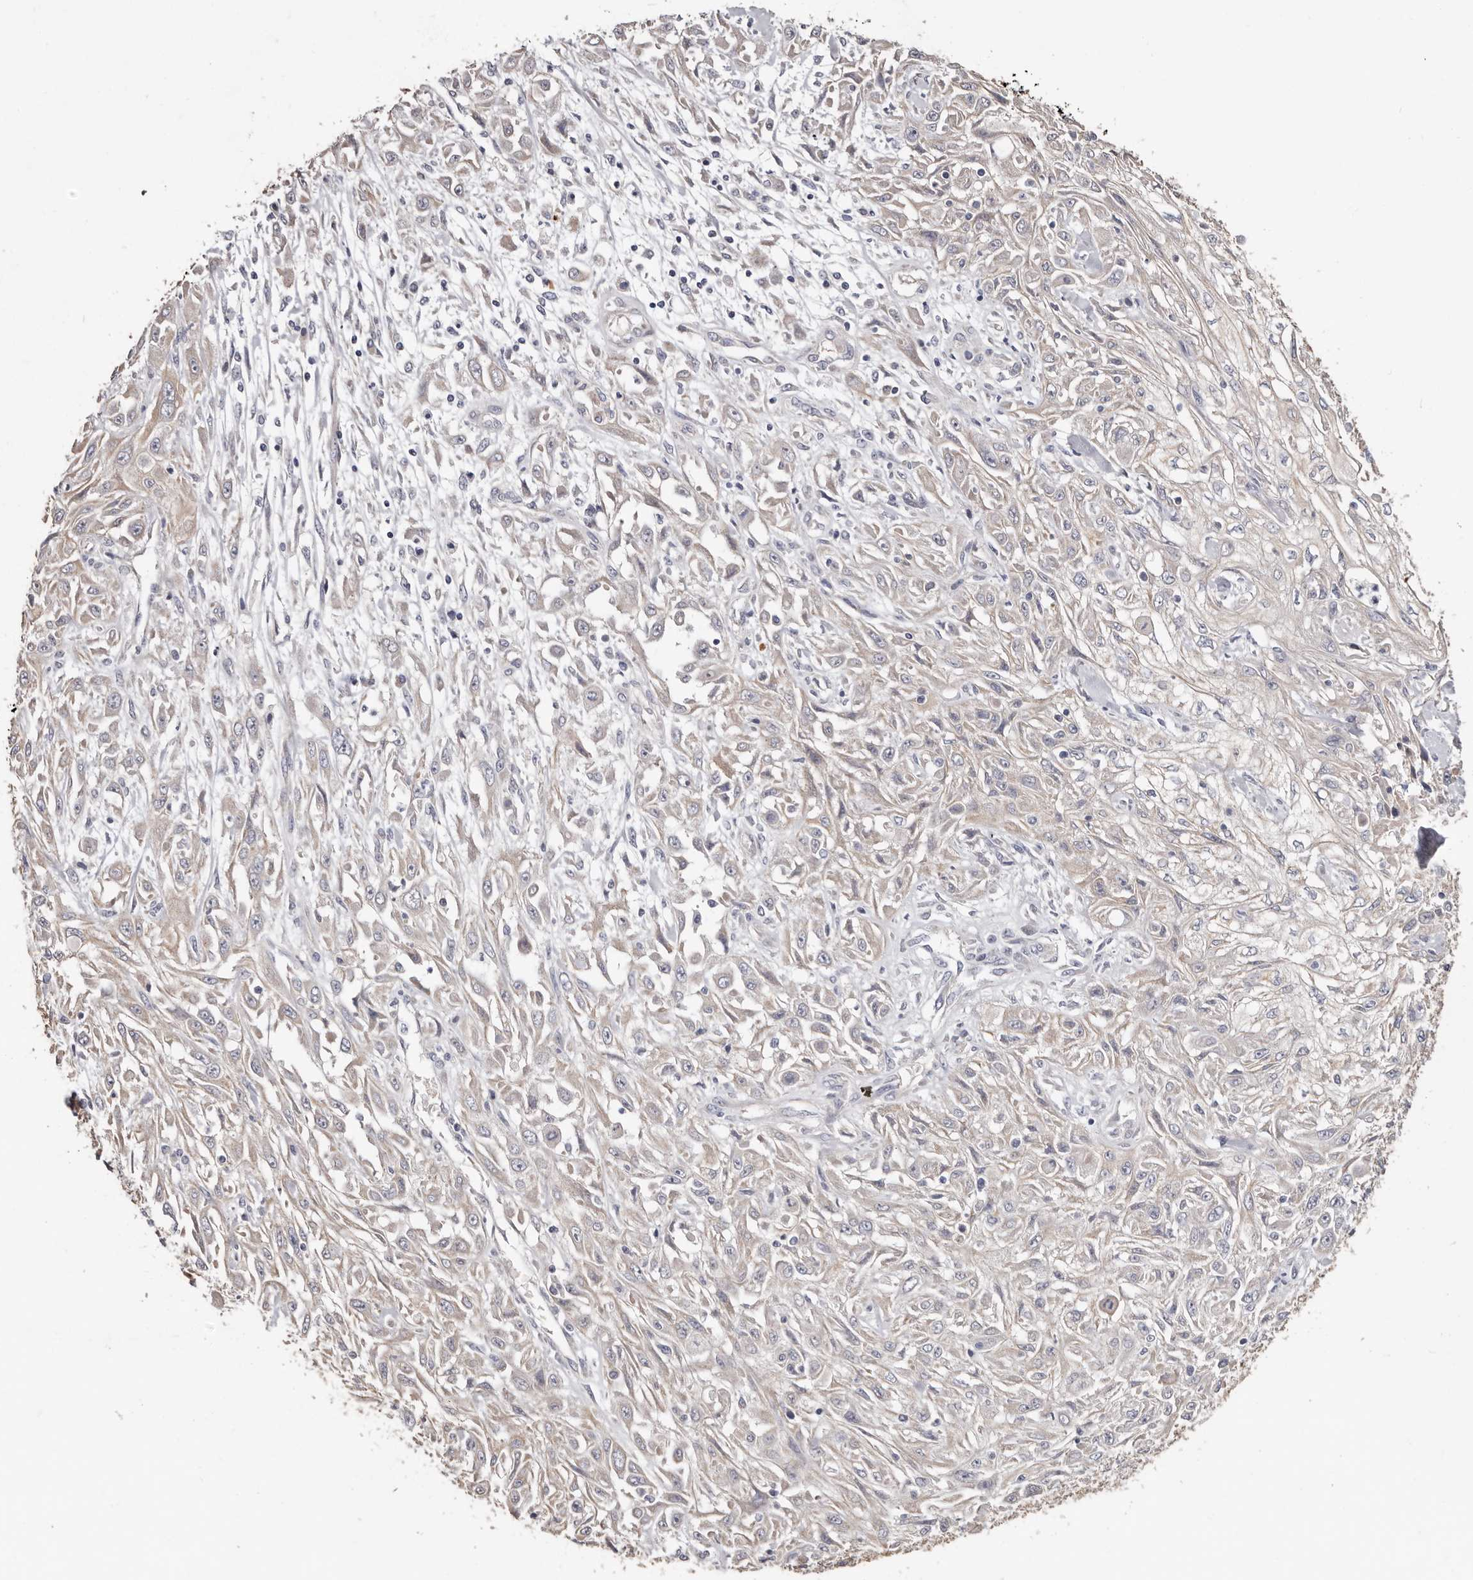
{"staining": {"intensity": "weak", "quantity": "<25%", "location": "cytoplasmic/membranous"}, "tissue": "skin cancer", "cell_type": "Tumor cells", "image_type": "cancer", "snomed": [{"axis": "morphology", "description": "Squamous cell carcinoma, NOS"}, {"axis": "morphology", "description": "Squamous cell carcinoma, metastatic, NOS"}, {"axis": "topography", "description": "Skin"}, {"axis": "topography", "description": "Lymph node"}], "caption": "Histopathology image shows no protein expression in tumor cells of skin cancer tissue.", "gene": "SPTA1", "patient": {"sex": "male", "age": 75}}